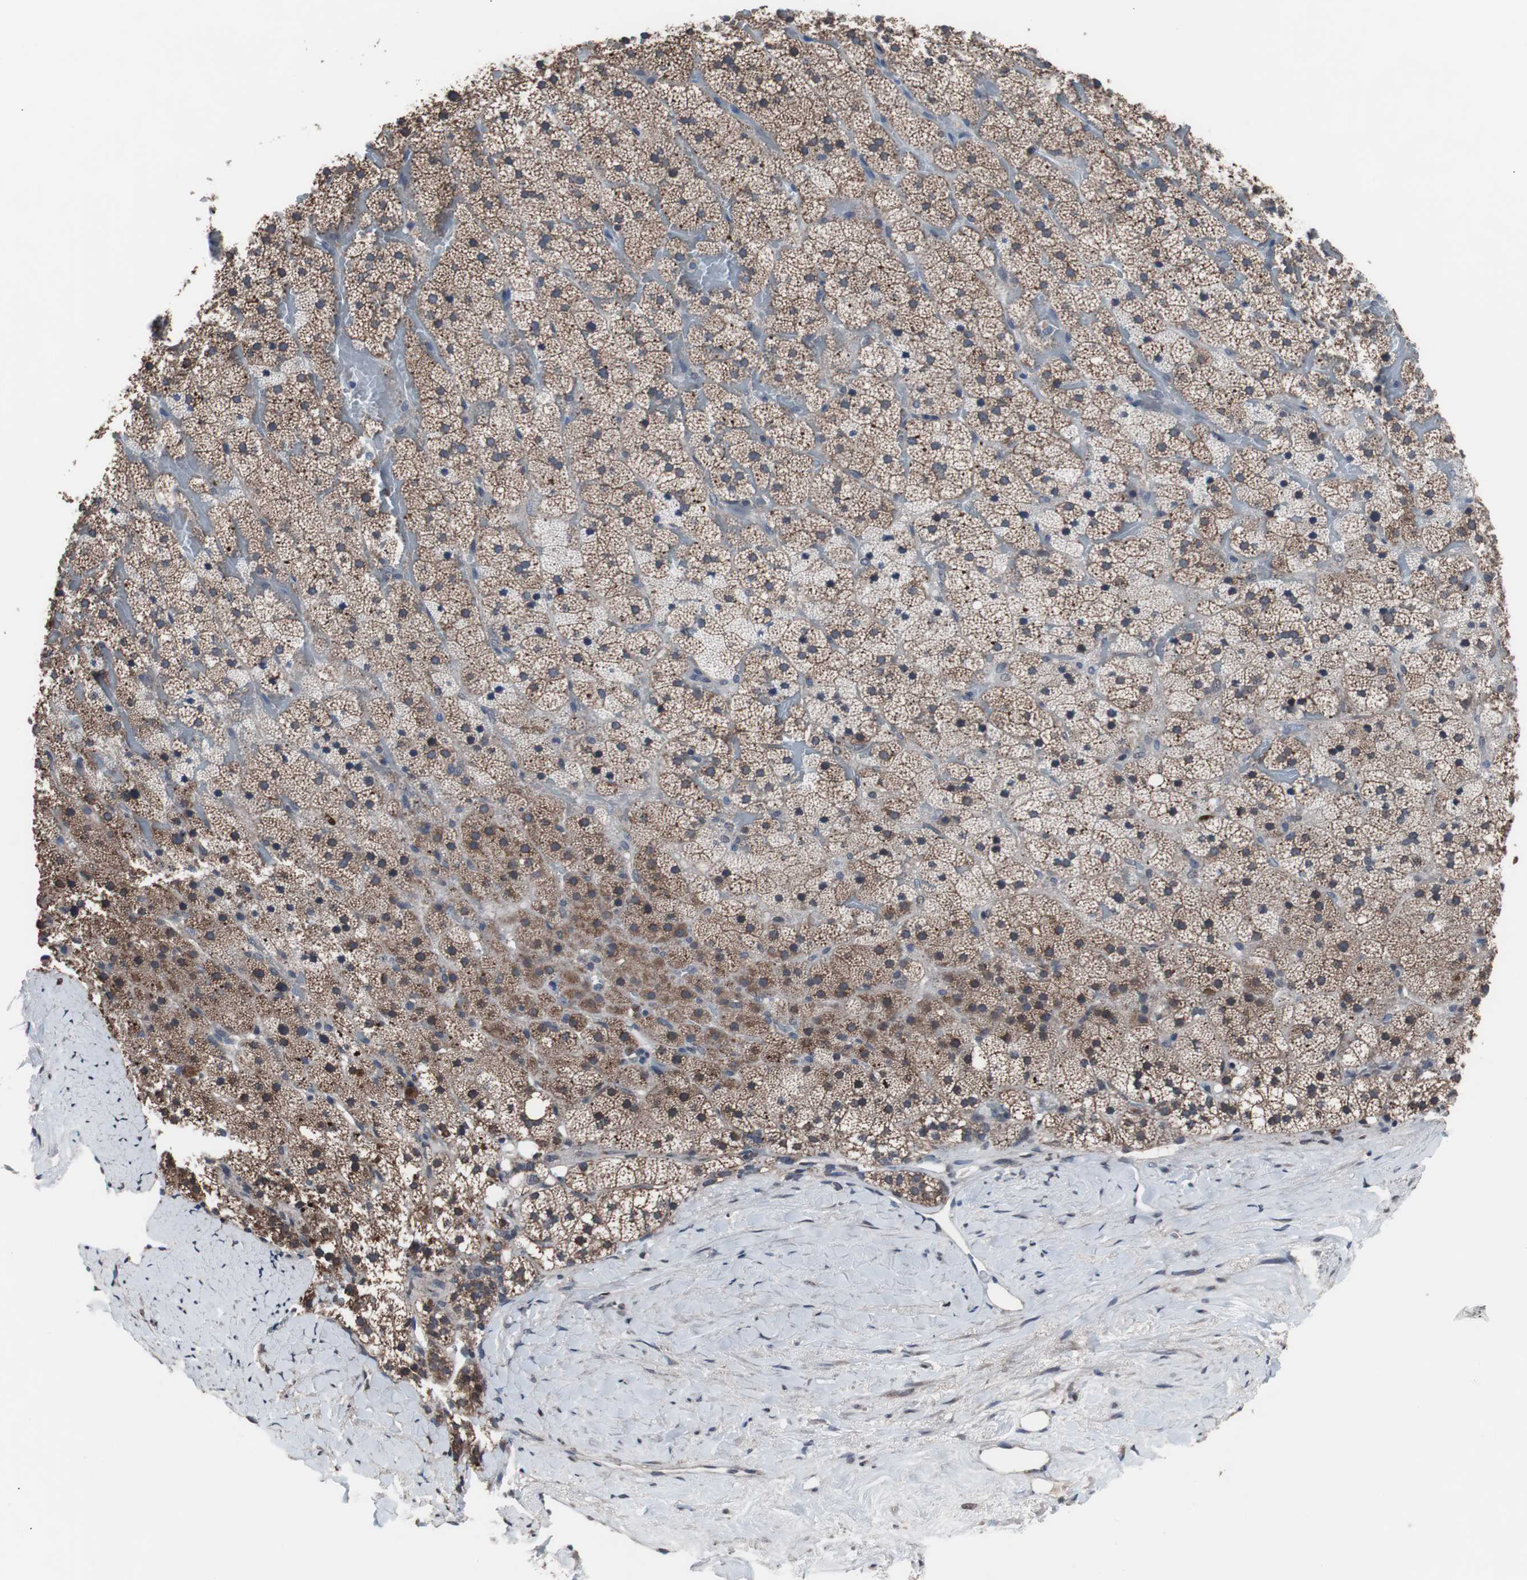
{"staining": {"intensity": "weak", "quantity": ">75%", "location": "cytoplasmic/membranous"}, "tissue": "adrenal gland", "cell_type": "Glandular cells", "image_type": "normal", "snomed": [{"axis": "morphology", "description": "Normal tissue, NOS"}, {"axis": "topography", "description": "Adrenal gland"}], "caption": "Protein staining of unremarkable adrenal gland shows weak cytoplasmic/membranous staining in about >75% of glandular cells.", "gene": "MED27", "patient": {"sex": "male", "age": 35}}